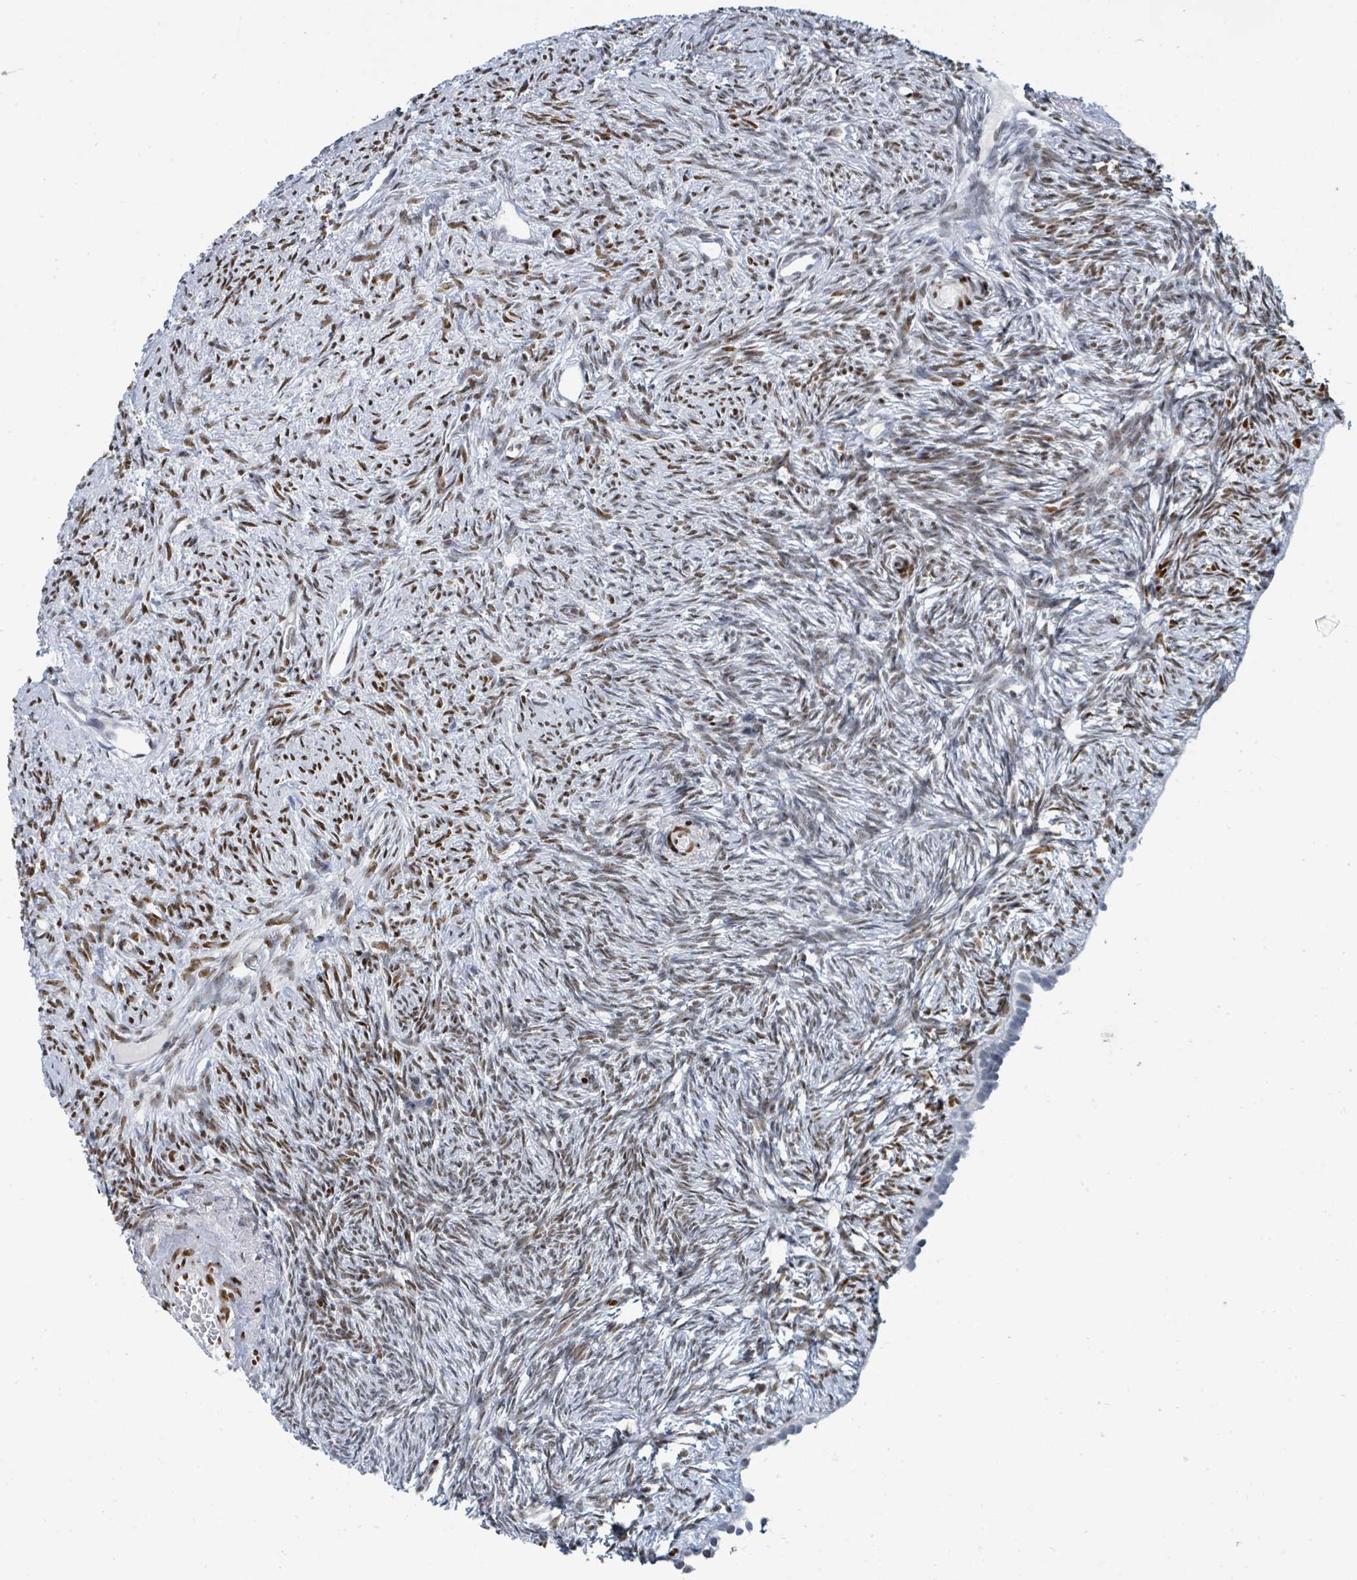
{"staining": {"intensity": "strong", "quantity": "25%-75%", "location": "nuclear"}, "tissue": "ovary", "cell_type": "Ovarian stroma cells", "image_type": "normal", "snomed": [{"axis": "morphology", "description": "Normal tissue, NOS"}, {"axis": "topography", "description": "Ovary"}], "caption": "A histopathology image of human ovary stained for a protein shows strong nuclear brown staining in ovarian stroma cells. The protein of interest is stained brown, and the nuclei are stained in blue (DAB IHC with brightfield microscopy, high magnification).", "gene": "SUMO2", "patient": {"sex": "female", "age": 51}}